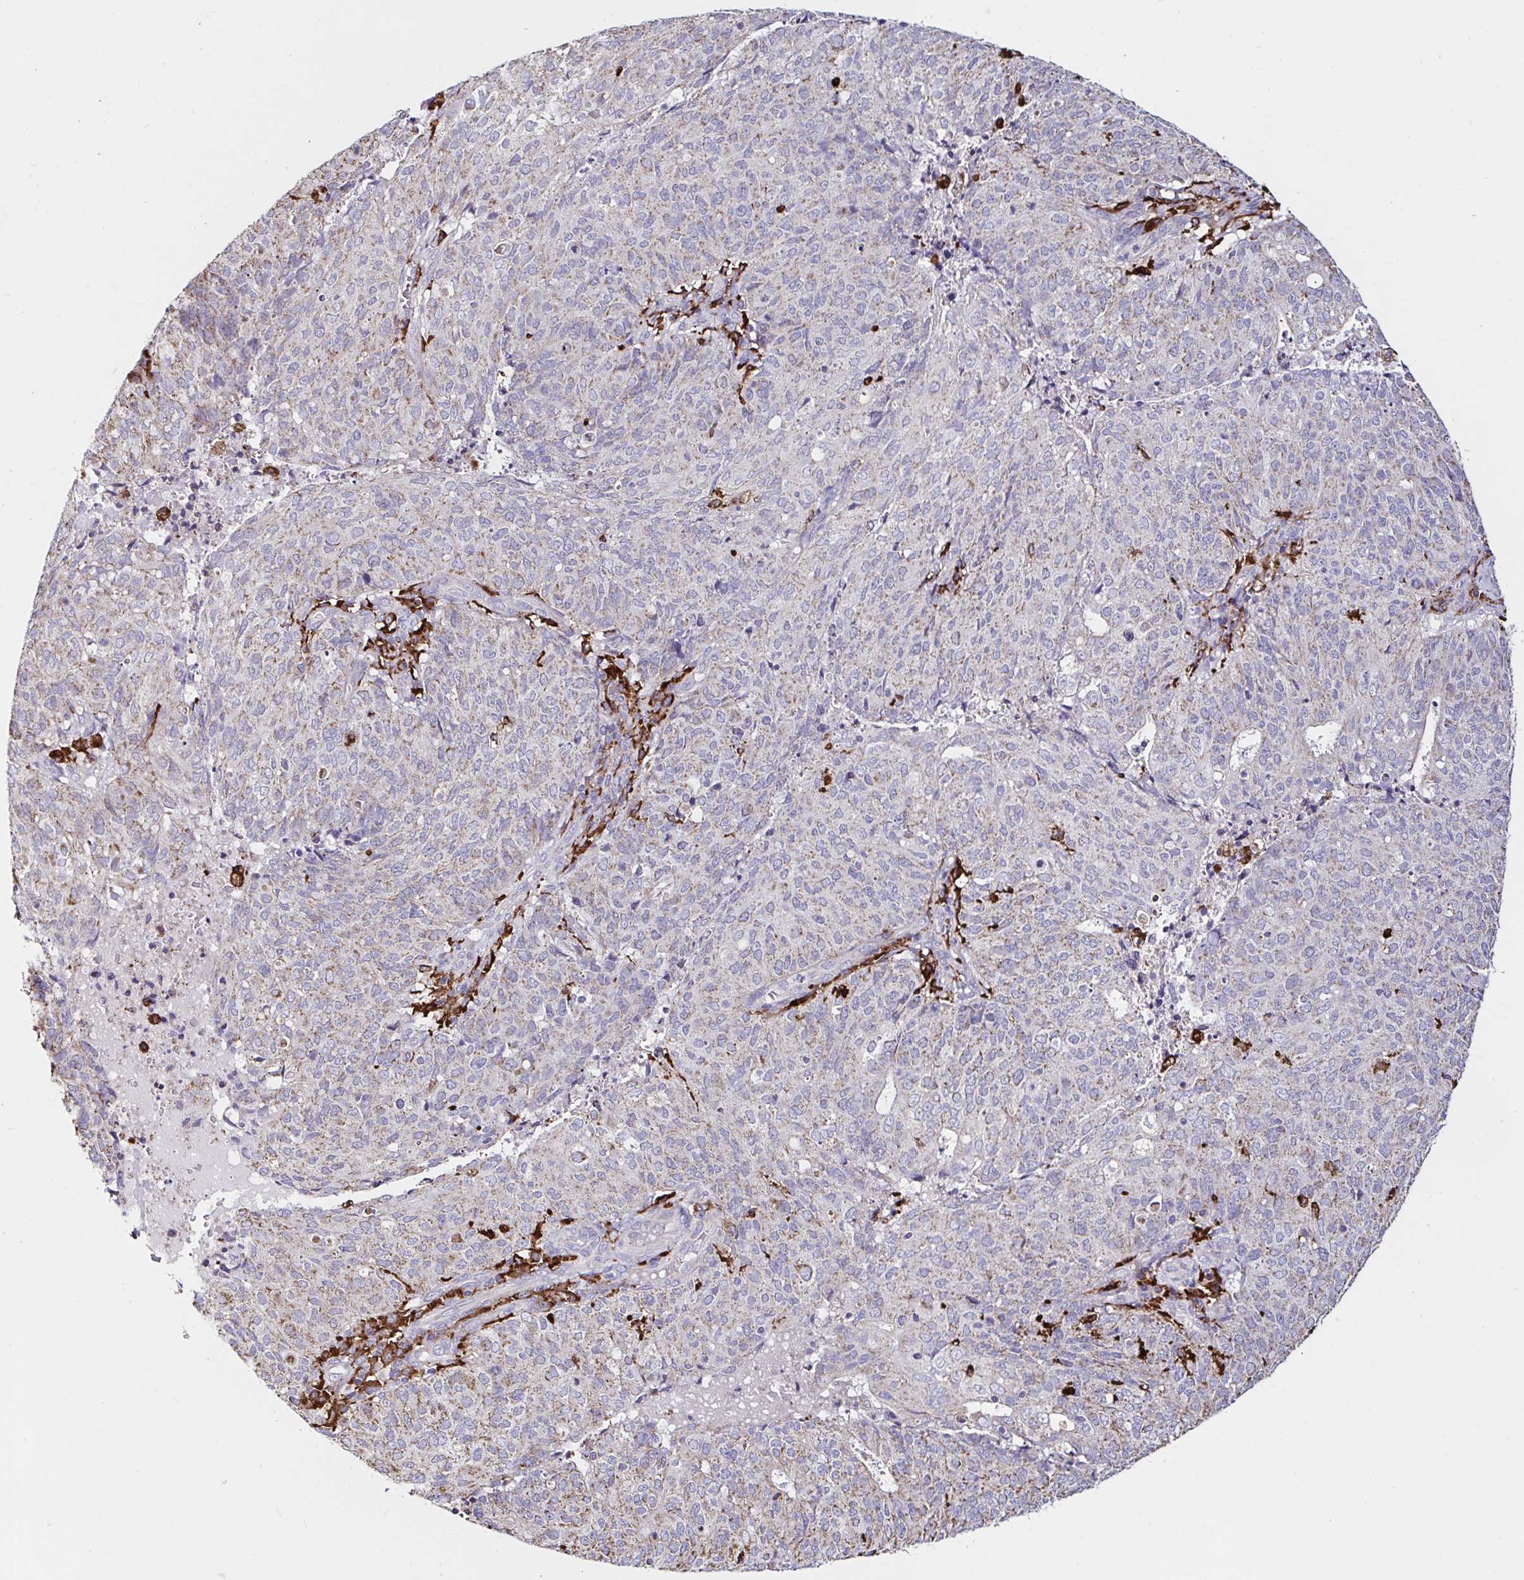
{"staining": {"intensity": "weak", "quantity": "25%-75%", "location": "cytoplasmic/membranous"}, "tissue": "endometrial cancer", "cell_type": "Tumor cells", "image_type": "cancer", "snomed": [{"axis": "morphology", "description": "Adenocarcinoma, NOS"}, {"axis": "topography", "description": "Endometrium"}], "caption": "Human adenocarcinoma (endometrial) stained with a protein marker reveals weak staining in tumor cells.", "gene": "MSR1", "patient": {"sex": "female", "age": 82}}